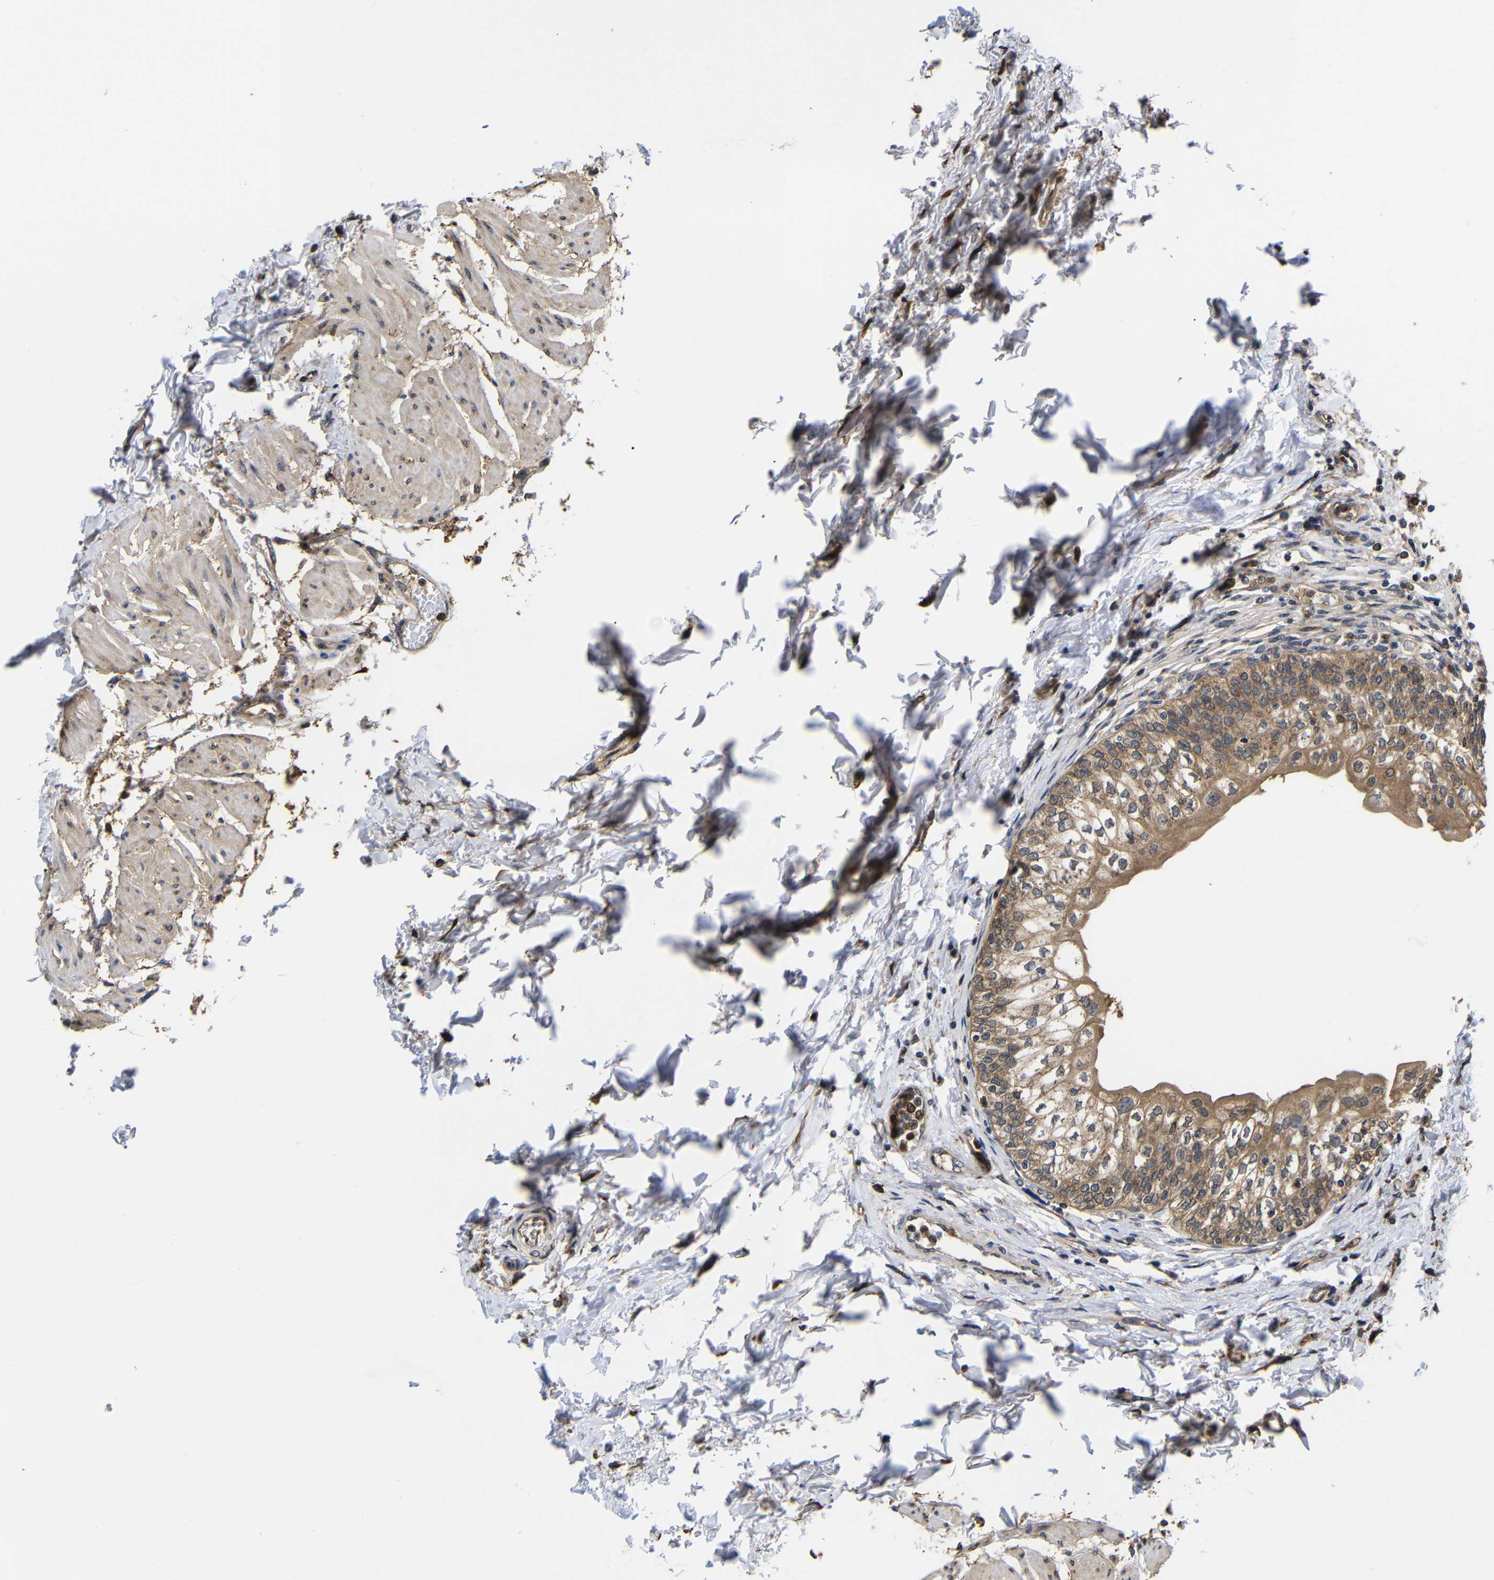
{"staining": {"intensity": "moderate", "quantity": ">75%", "location": "cytoplasmic/membranous"}, "tissue": "urinary bladder", "cell_type": "Urothelial cells", "image_type": "normal", "snomed": [{"axis": "morphology", "description": "Normal tissue, NOS"}, {"axis": "topography", "description": "Urinary bladder"}], "caption": "Urothelial cells display medium levels of moderate cytoplasmic/membranous expression in about >75% of cells in benign human urinary bladder.", "gene": "LRRCC1", "patient": {"sex": "male", "age": 55}}